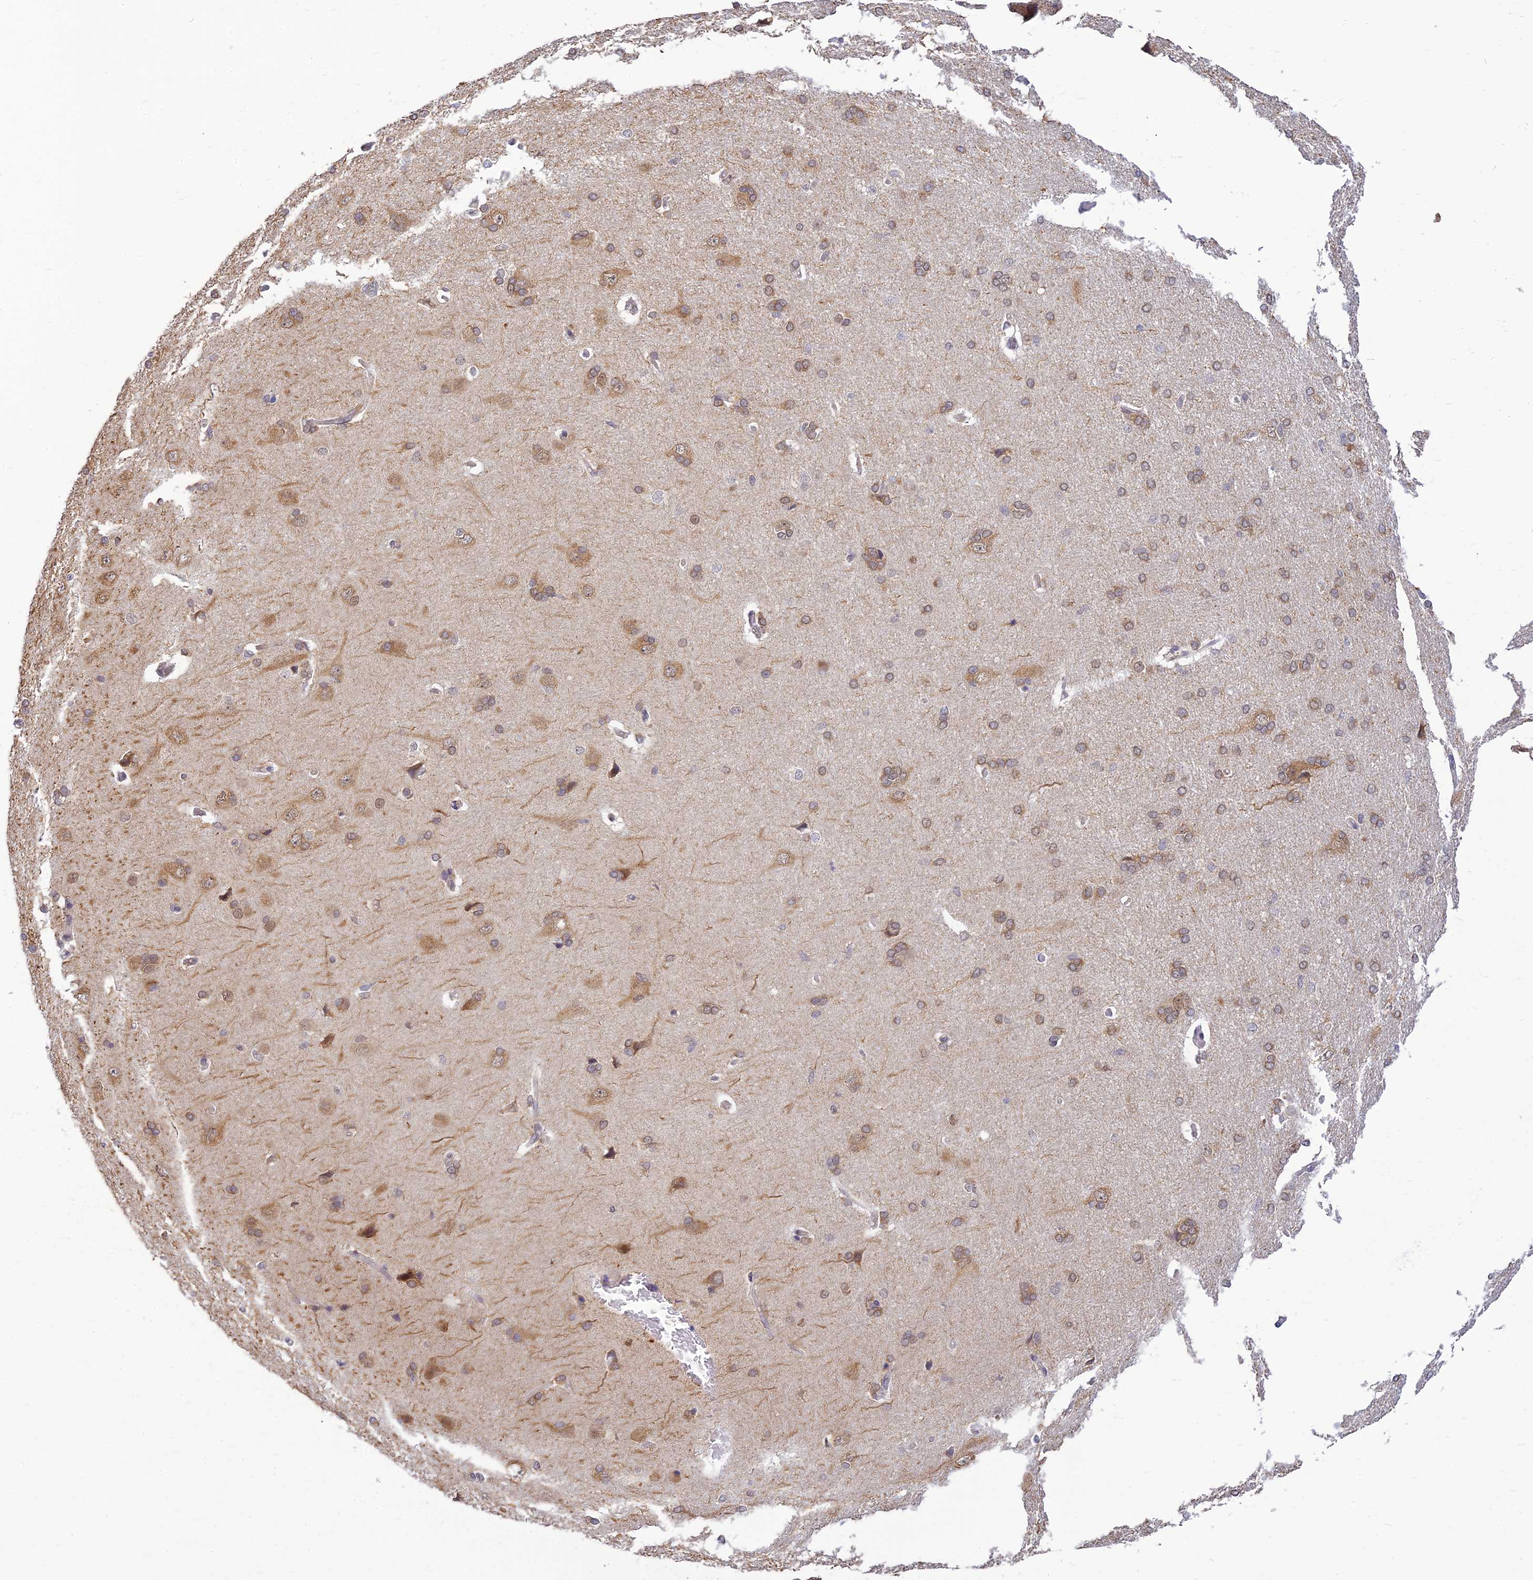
{"staining": {"intensity": "negative", "quantity": "none", "location": "none"}, "tissue": "cerebral cortex", "cell_type": "Endothelial cells", "image_type": "normal", "snomed": [{"axis": "morphology", "description": "Normal tissue, NOS"}, {"axis": "topography", "description": "Cerebral cortex"}], "caption": "A micrograph of cerebral cortex stained for a protein reveals no brown staining in endothelial cells.", "gene": "SKIC8", "patient": {"sex": "male", "age": 62}}